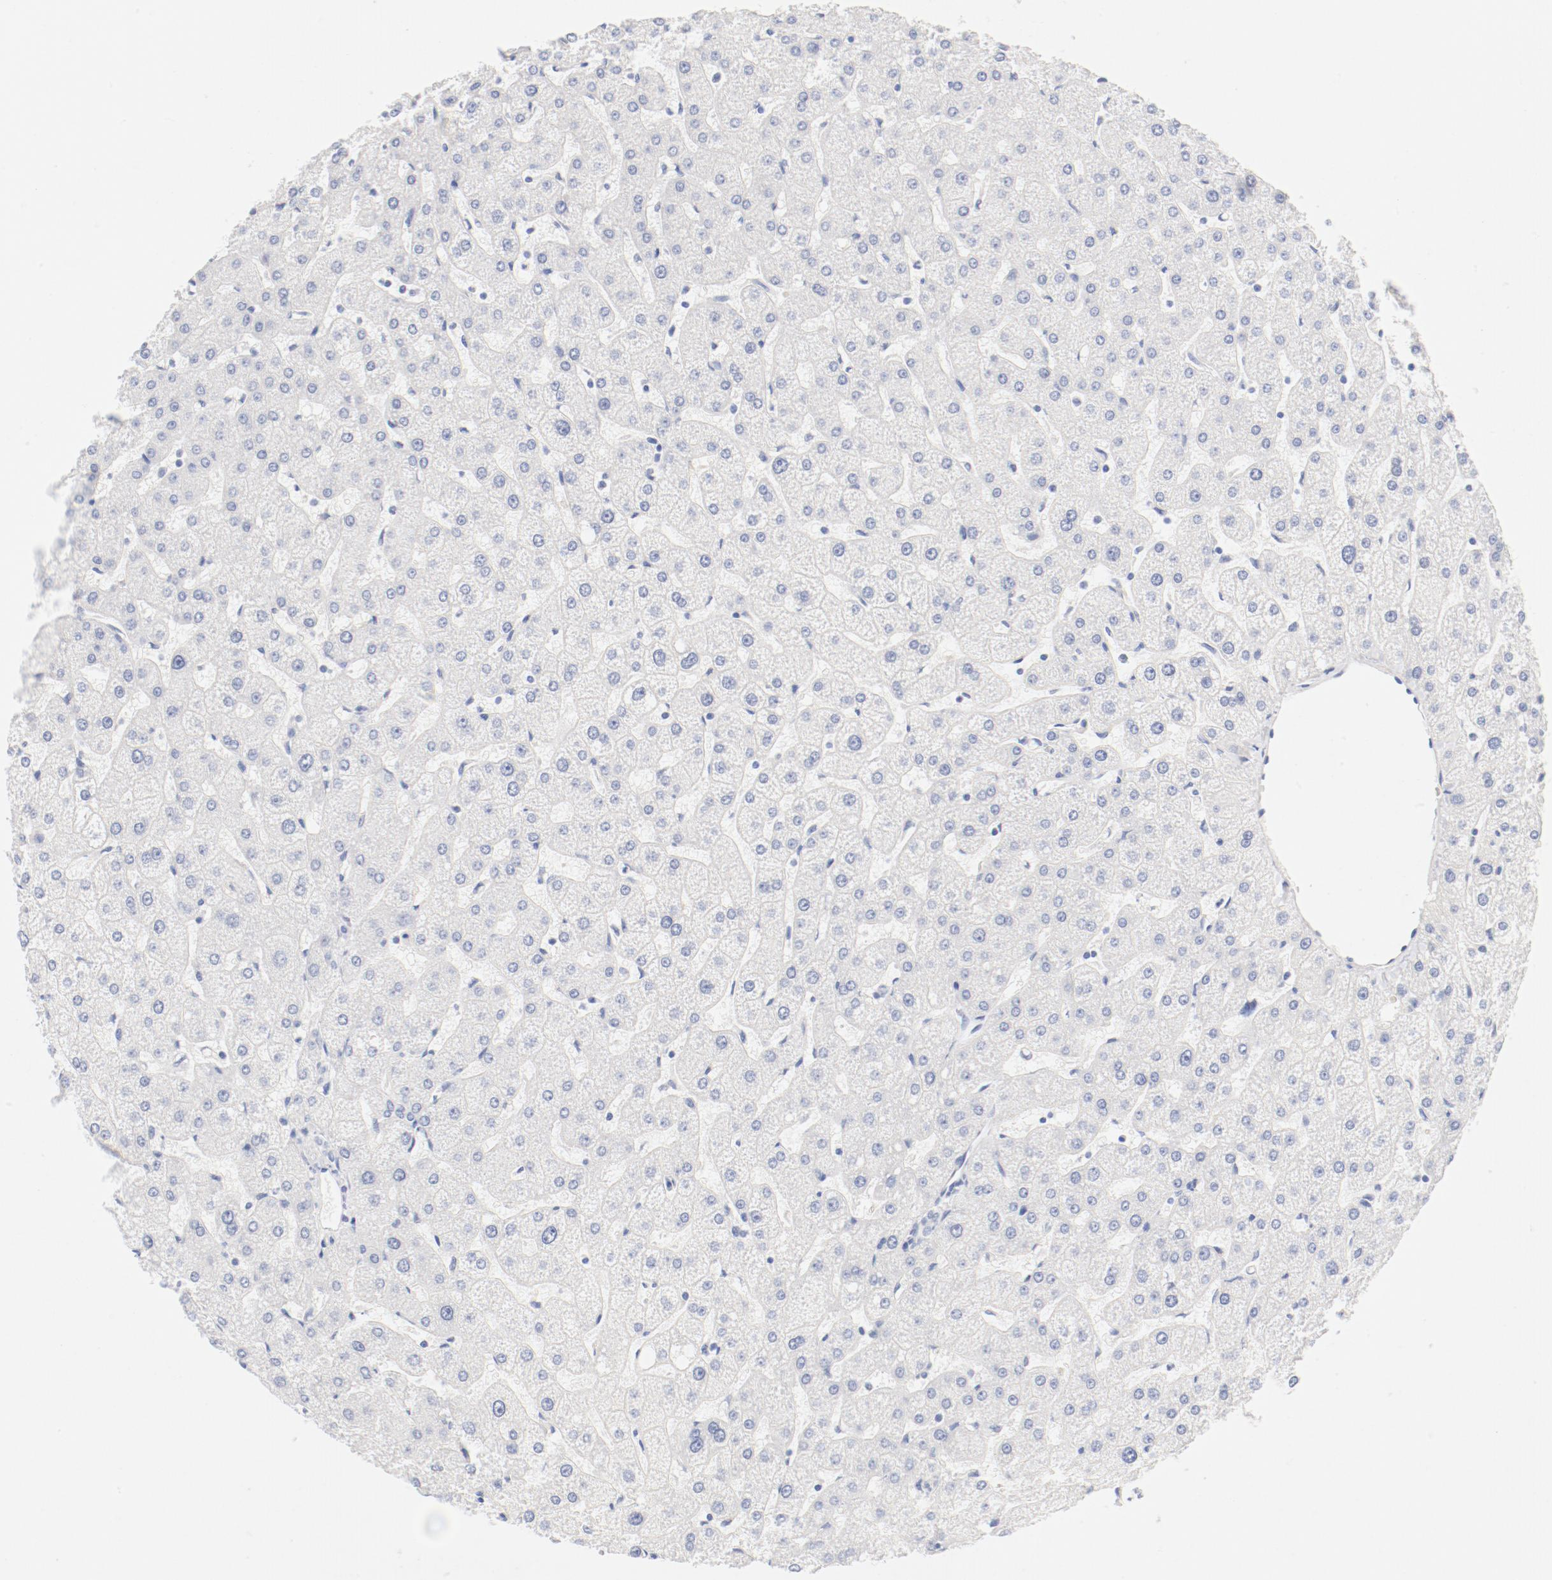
{"staining": {"intensity": "negative", "quantity": "none", "location": "none"}, "tissue": "liver", "cell_type": "Cholangiocytes", "image_type": "normal", "snomed": [{"axis": "morphology", "description": "Normal tissue, NOS"}, {"axis": "topography", "description": "Liver"}], "caption": "High magnification brightfield microscopy of normal liver stained with DAB (brown) and counterstained with hematoxylin (blue): cholangiocytes show no significant positivity.", "gene": "HOMER1", "patient": {"sex": "male", "age": 67}}